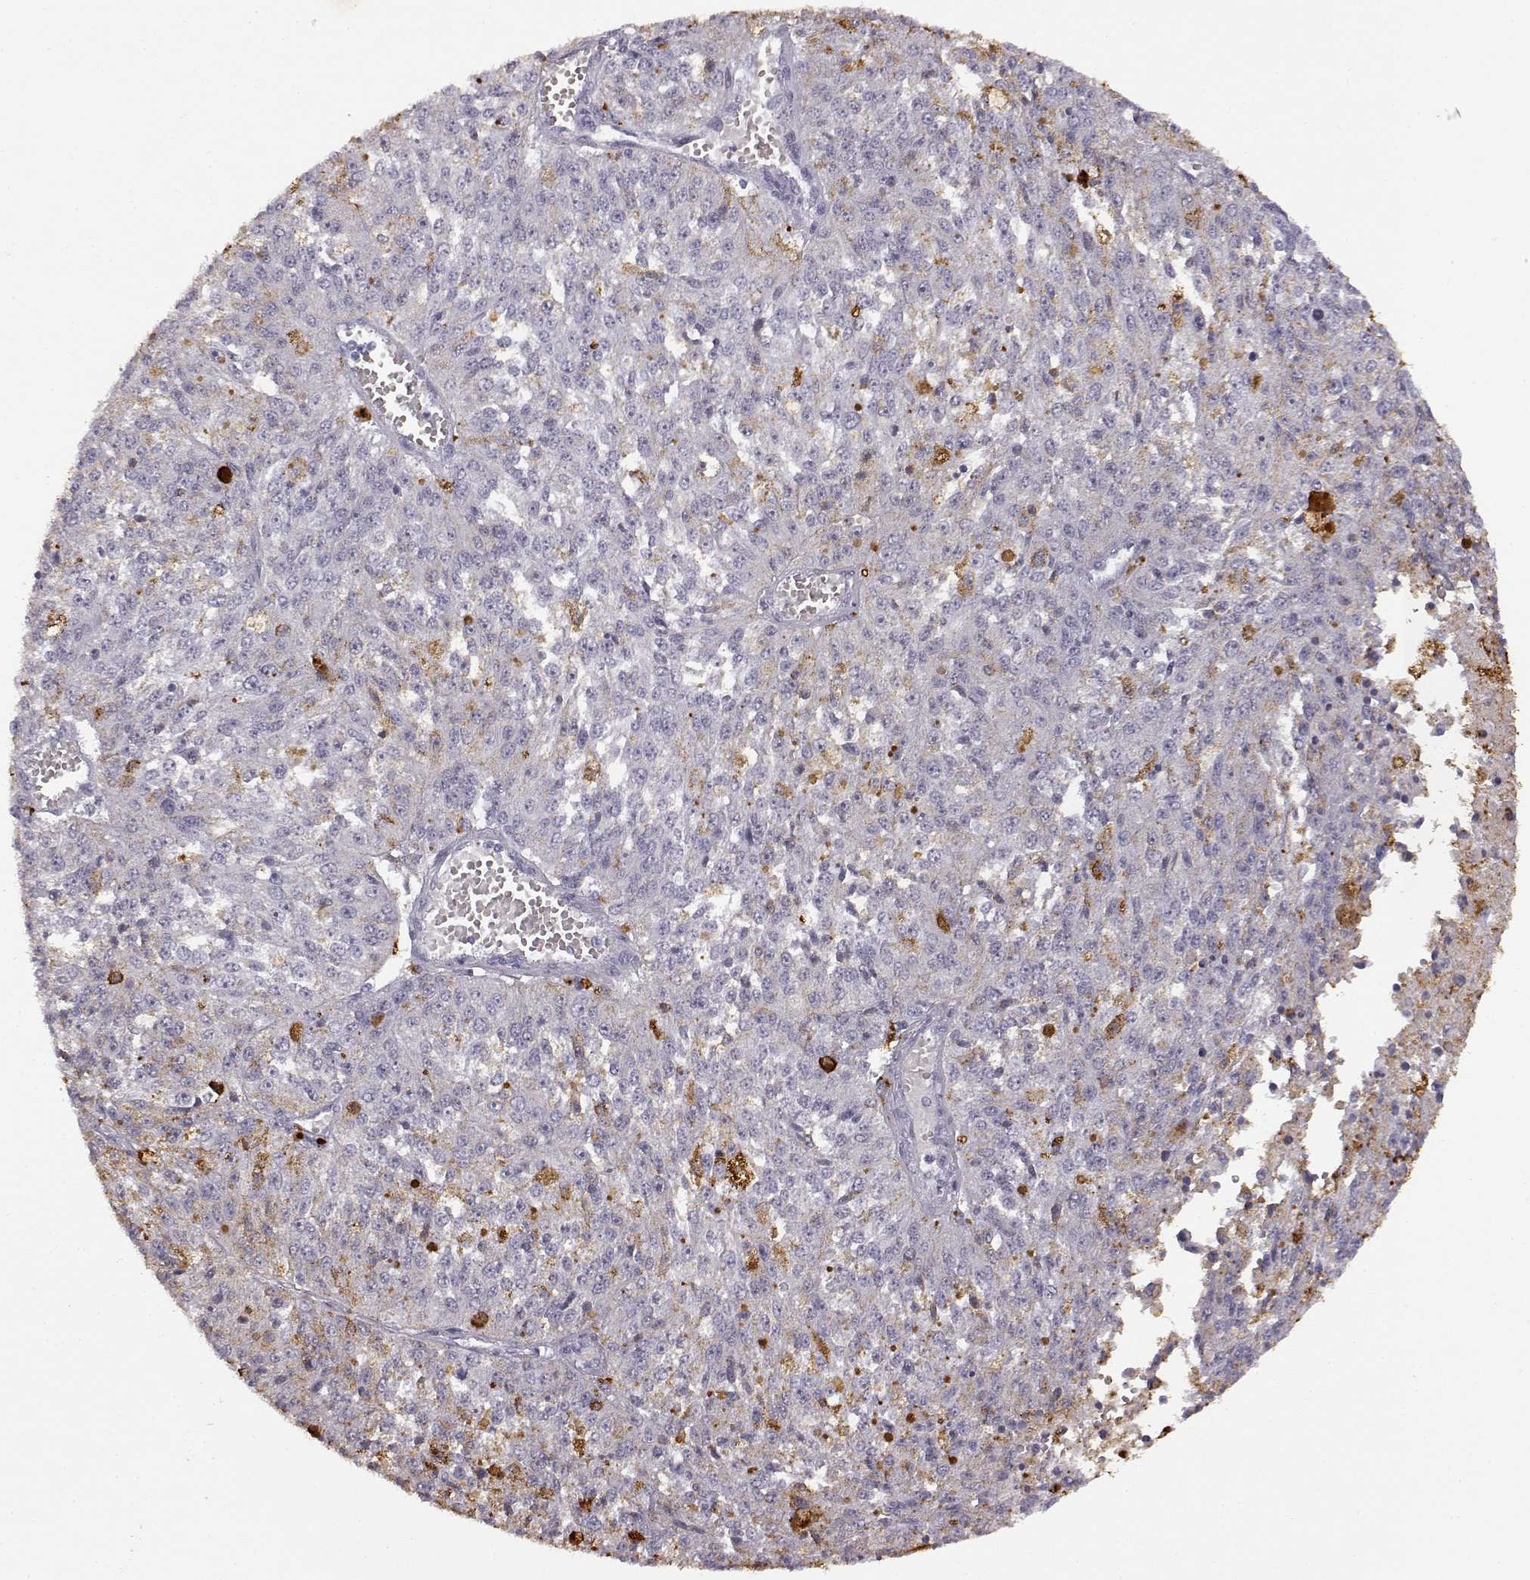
{"staining": {"intensity": "negative", "quantity": "none", "location": "none"}, "tissue": "melanoma", "cell_type": "Tumor cells", "image_type": "cancer", "snomed": [{"axis": "morphology", "description": "Malignant melanoma, Metastatic site"}, {"axis": "topography", "description": "Lymph node"}], "caption": "Tumor cells are negative for protein expression in human malignant melanoma (metastatic site).", "gene": "VGF", "patient": {"sex": "female", "age": 64}}